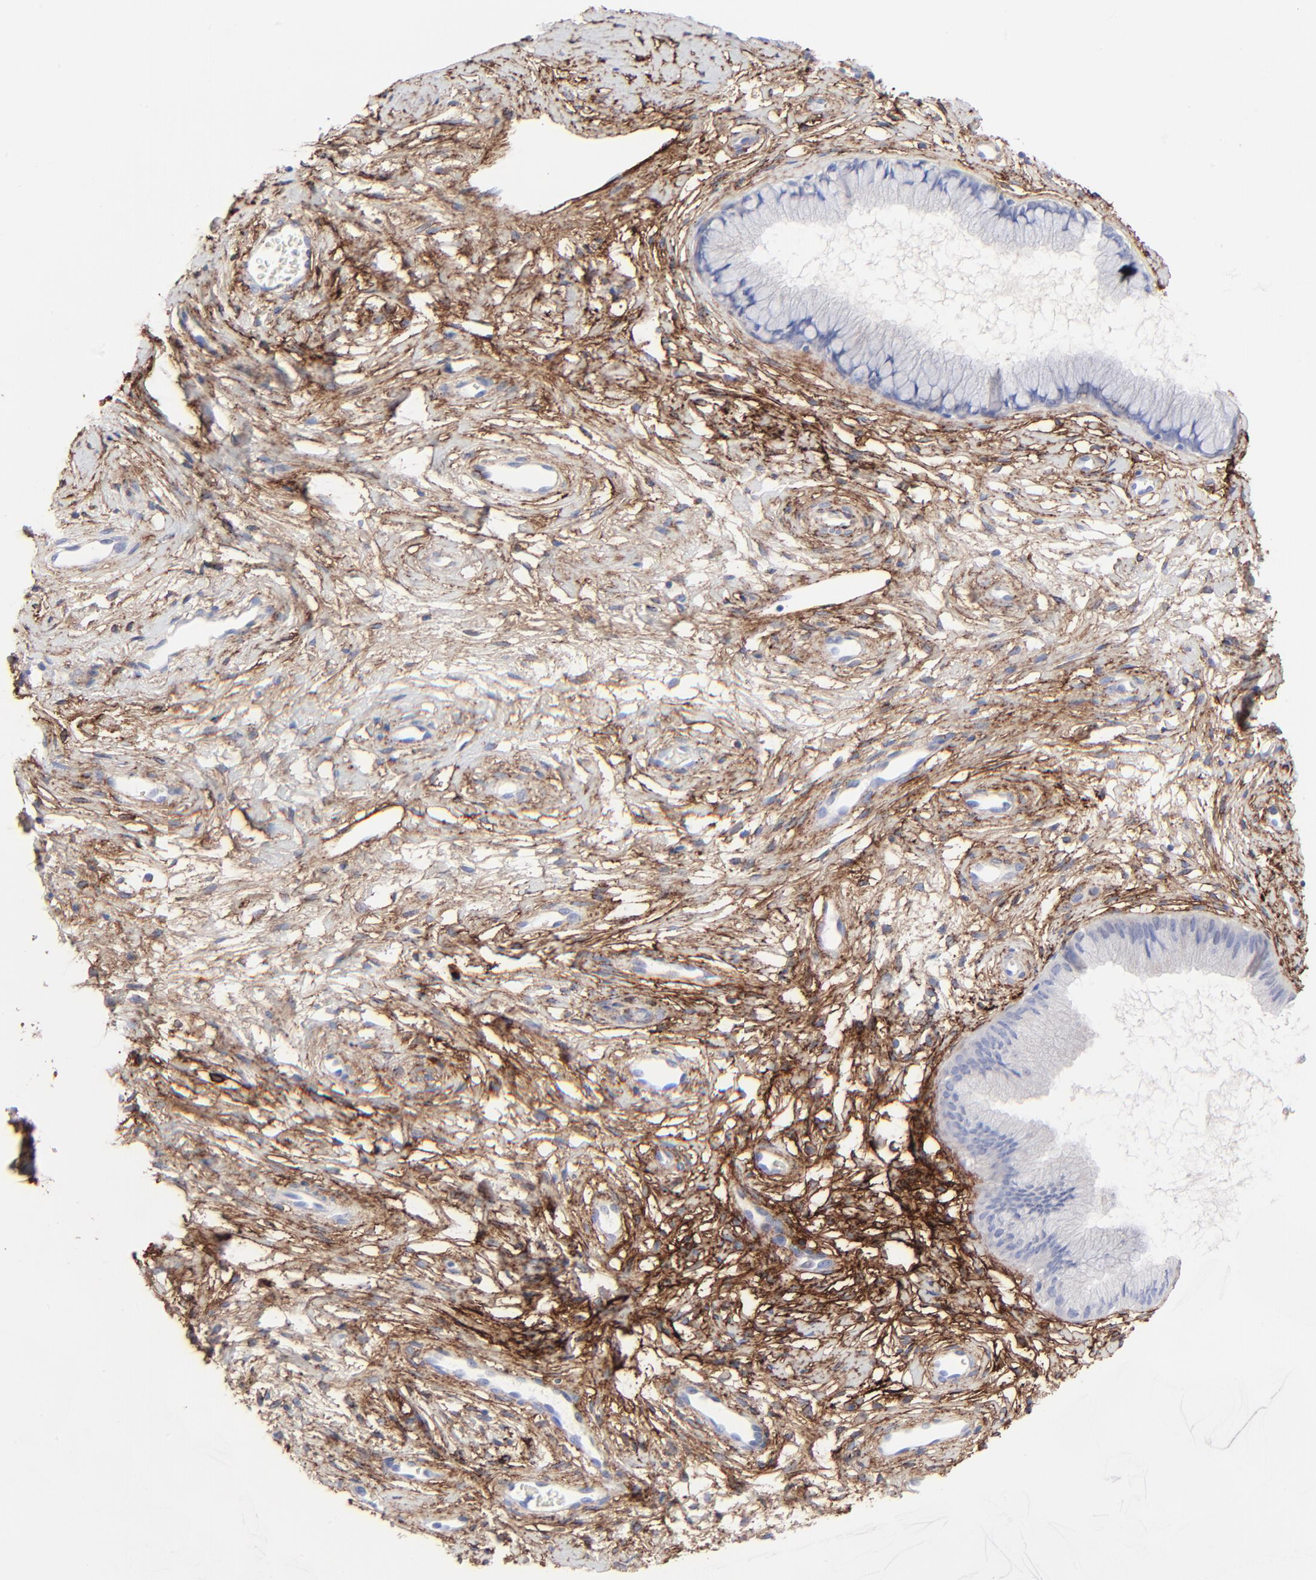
{"staining": {"intensity": "negative", "quantity": "none", "location": "none"}, "tissue": "cervix", "cell_type": "Glandular cells", "image_type": "normal", "snomed": [{"axis": "morphology", "description": "Normal tissue, NOS"}, {"axis": "topography", "description": "Cervix"}], "caption": "High magnification brightfield microscopy of unremarkable cervix stained with DAB (3,3'-diaminobenzidine) (brown) and counterstained with hematoxylin (blue): glandular cells show no significant expression.", "gene": "FBLN2", "patient": {"sex": "female", "age": 39}}